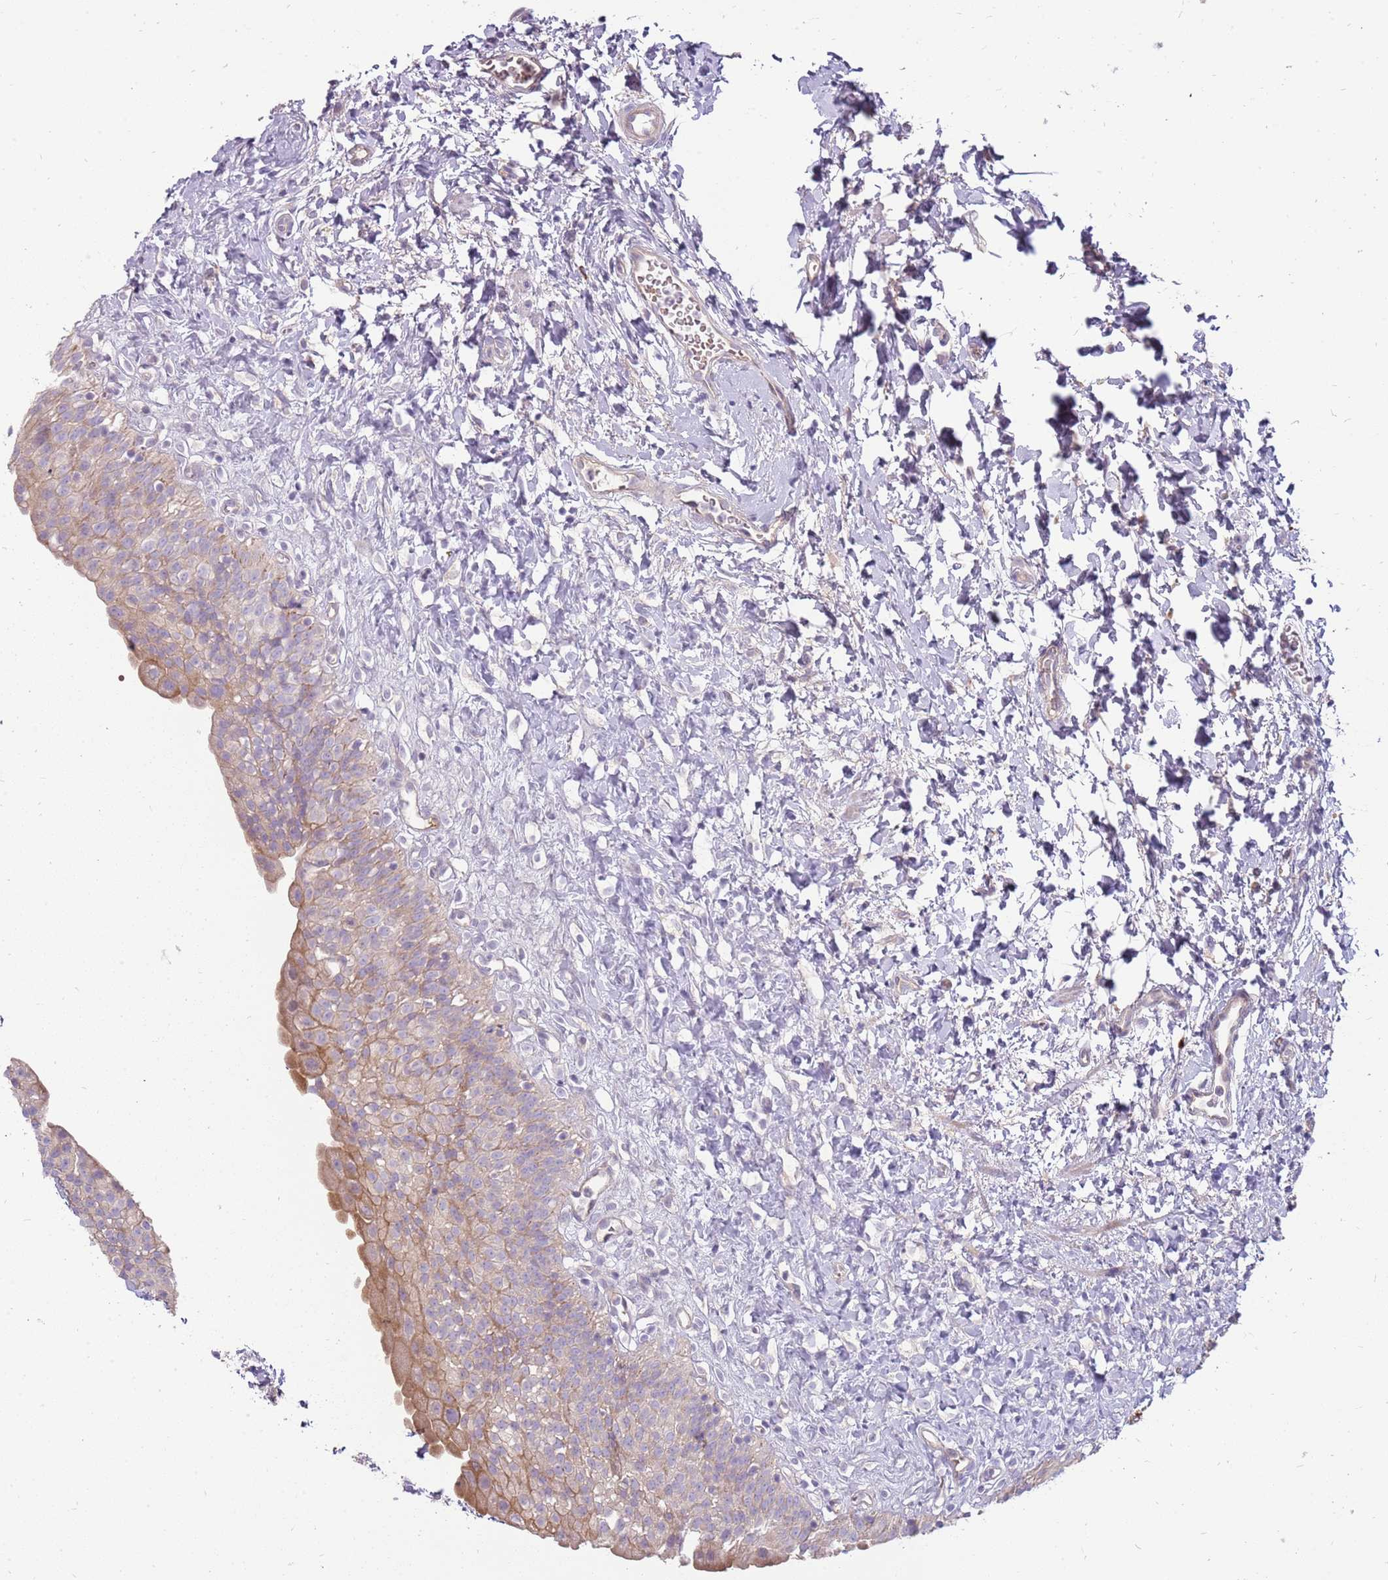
{"staining": {"intensity": "moderate", "quantity": "<25%", "location": "cytoplasmic/membranous"}, "tissue": "urinary bladder", "cell_type": "Urothelial cells", "image_type": "normal", "snomed": [{"axis": "morphology", "description": "Normal tissue, NOS"}, {"axis": "topography", "description": "Urinary bladder"}], "caption": "Urothelial cells exhibit moderate cytoplasmic/membranous positivity in approximately <25% of cells in unremarkable urinary bladder.", "gene": "MCUB", "patient": {"sex": "male", "age": 51}}